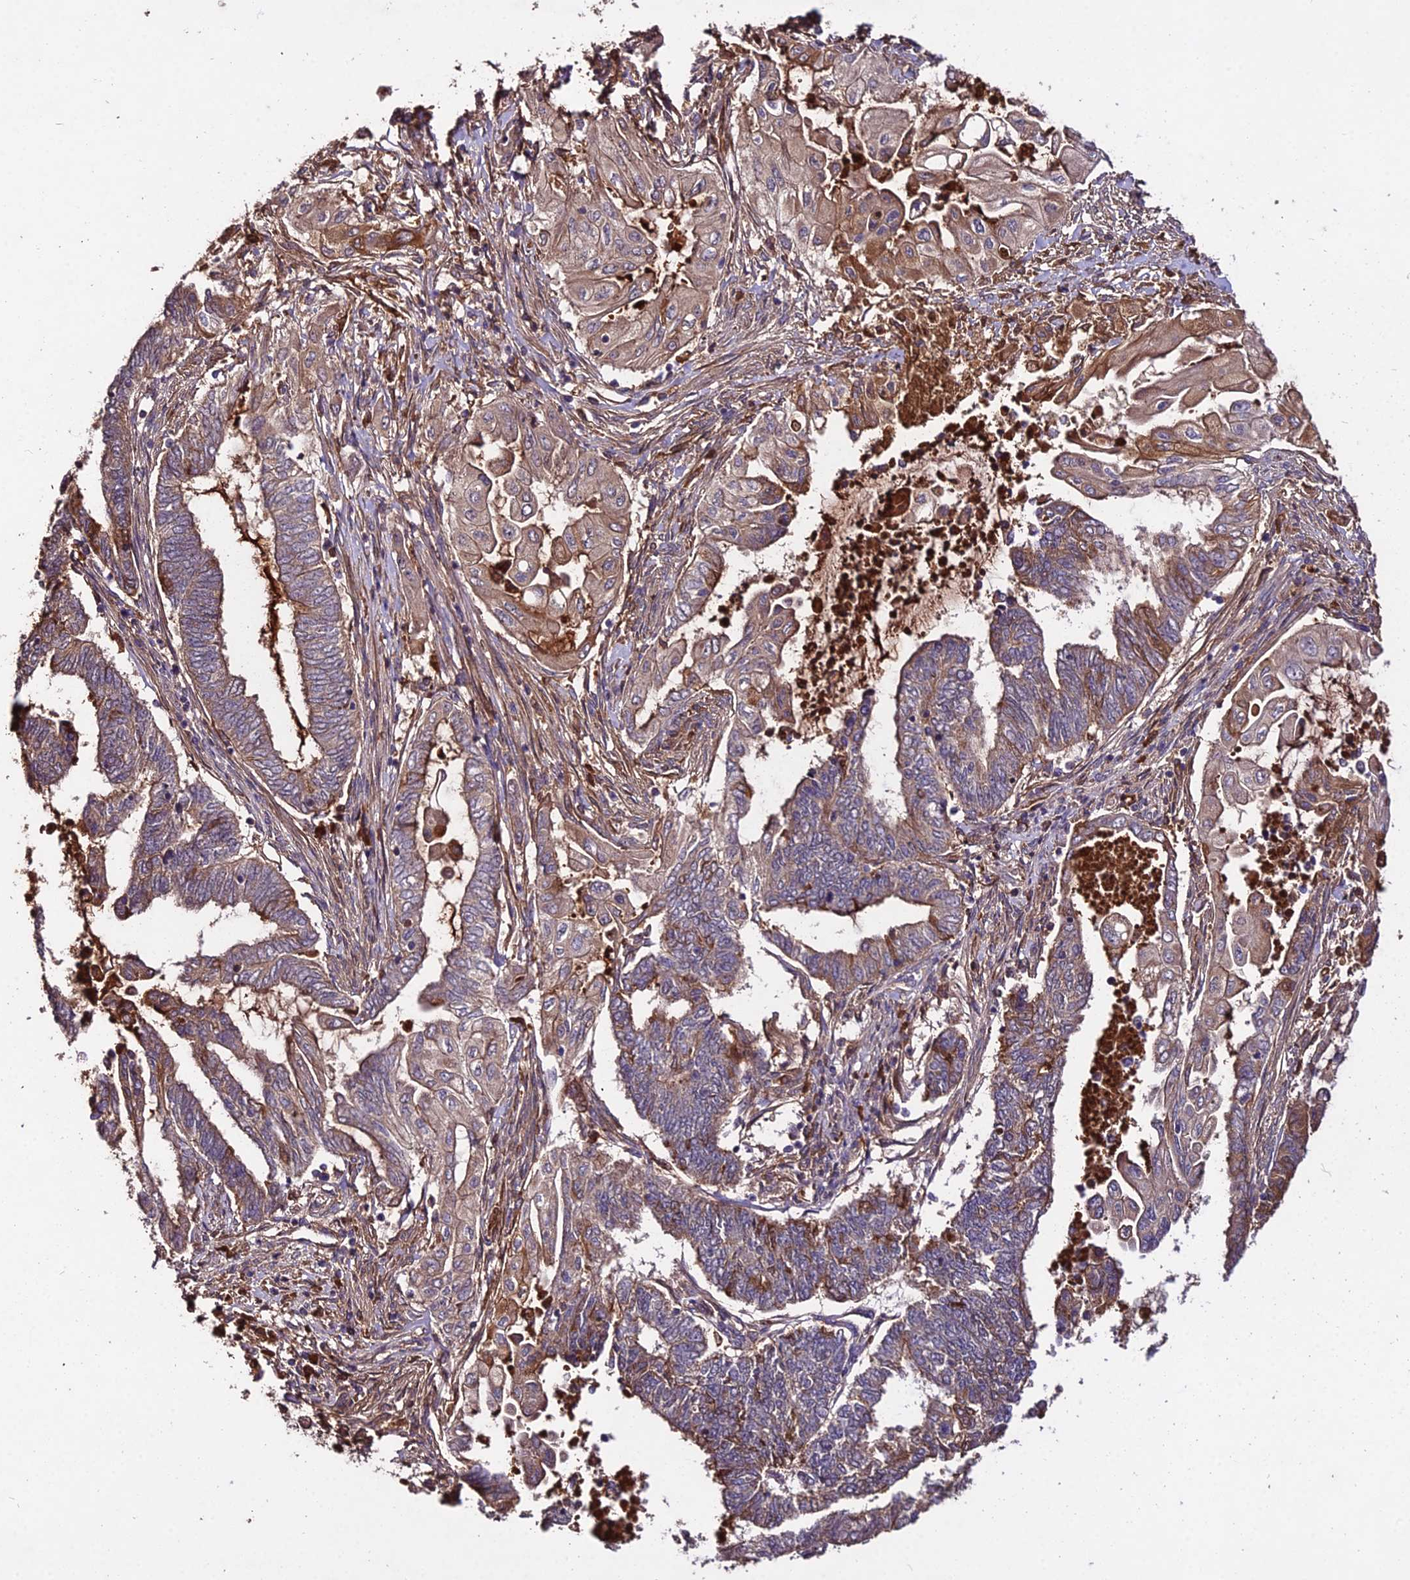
{"staining": {"intensity": "weak", "quantity": "25%-75%", "location": "cytoplasmic/membranous"}, "tissue": "endometrial cancer", "cell_type": "Tumor cells", "image_type": "cancer", "snomed": [{"axis": "morphology", "description": "Adenocarcinoma, NOS"}, {"axis": "topography", "description": "Uterus"}, {"axis": "topography", "description": "Endometrium"}], "caption": "Endometrial adenocarcinoma stained with DAB immunohistochemistry (IHC) displays low levels of weak cytoplasmic/membranous expression in approximately 25%-75% of tumor cells.", "gene": "KCTD16", "patient": {"sex": "female", "age": 70}}